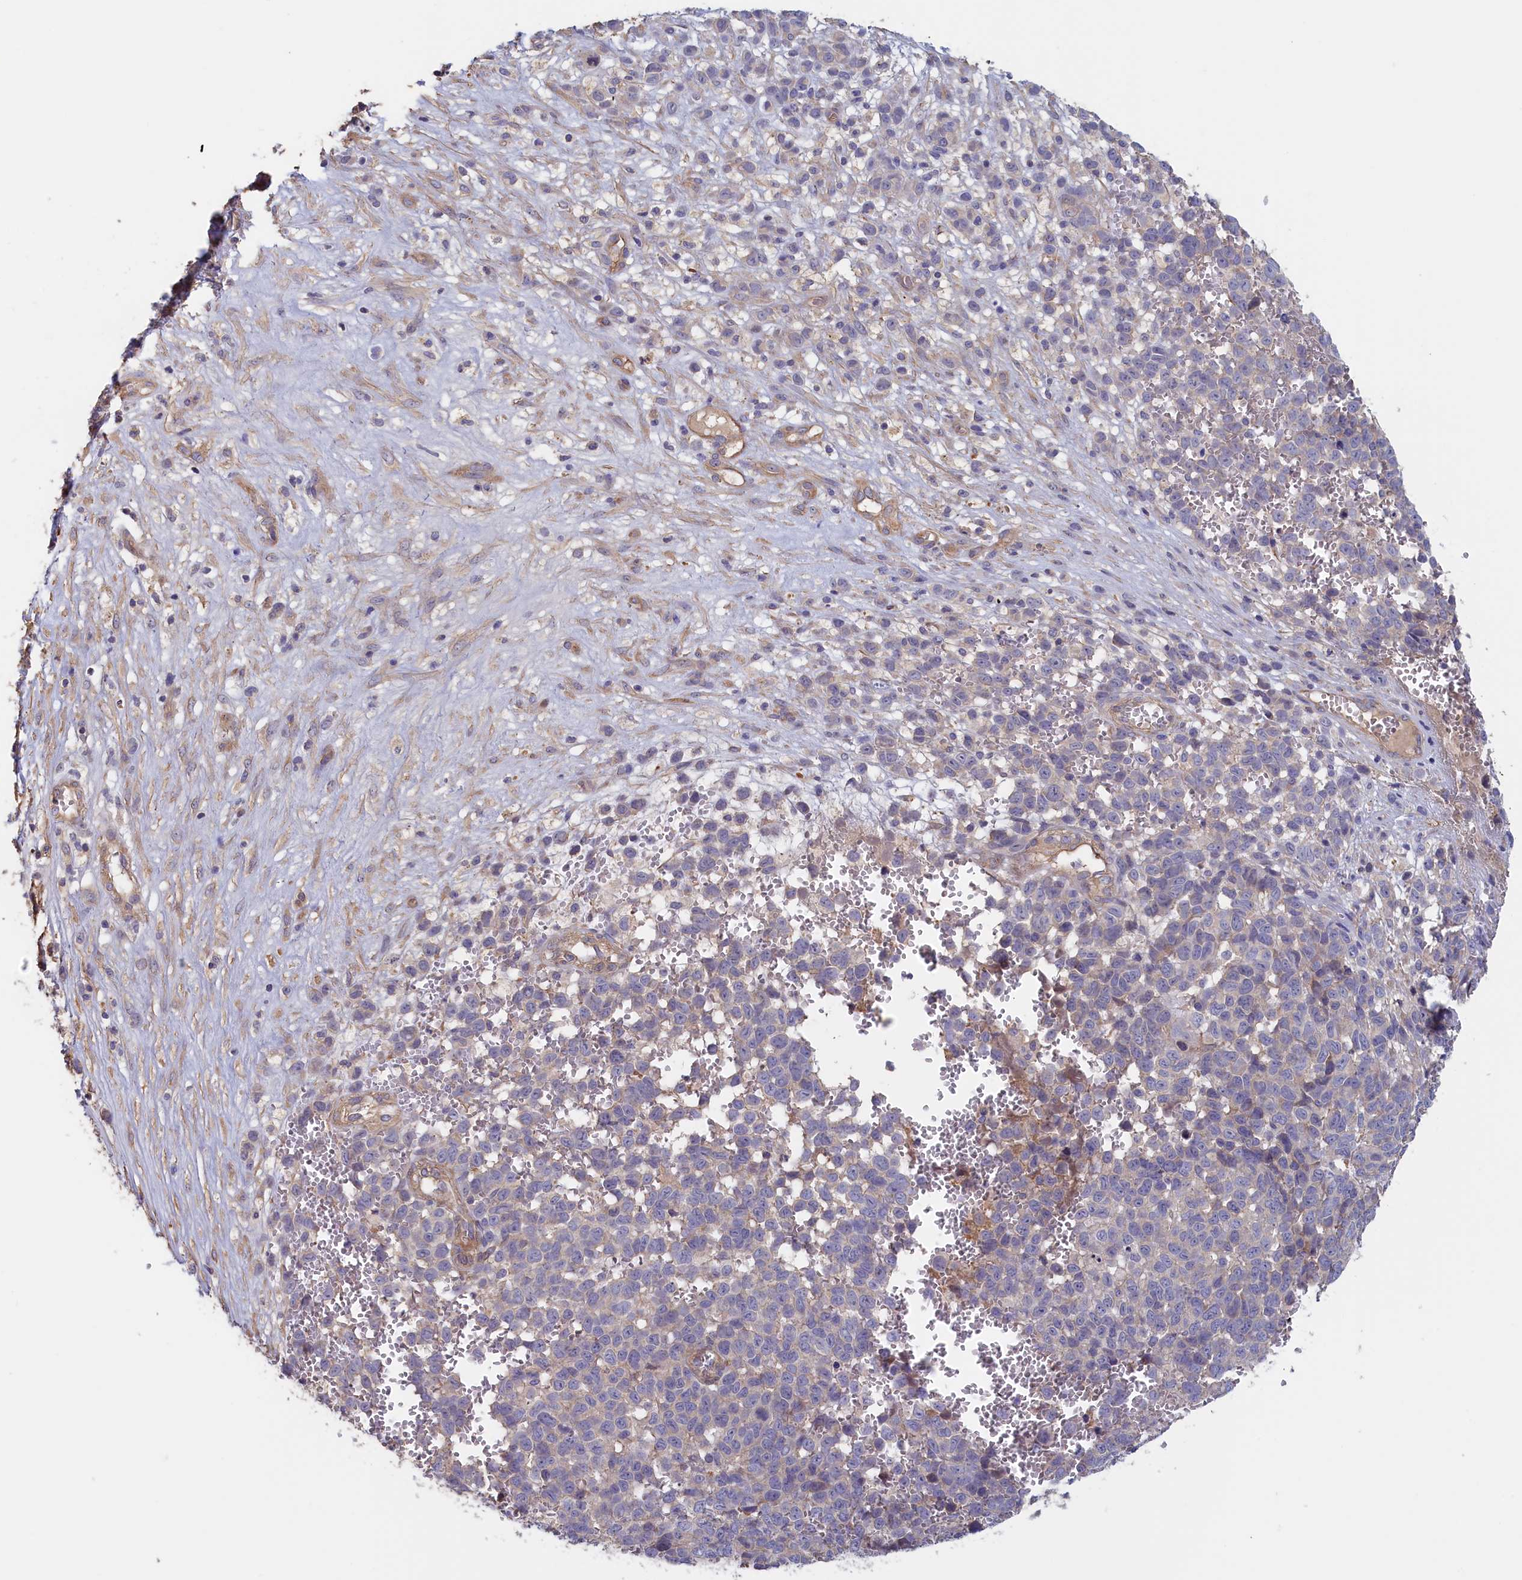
{"staining": {"intensity": "negative", "quantity": "none", "location": "none"}, "tissue": "melanoma", "cell_type": "Tumor cells", "image_type": "cancer", "snomed": [{"axis": "morphology", "description": "Malignant melanoma, NOS"}, {"axis": "topography", "description": "Nose, NOS"}], "caption": "IHC image of human melanoma stained for a protein (brown), which reveals no expression in tumor cells.", "gene": "ANKRD2", "patient": {"sex": "female", "age": 48}}